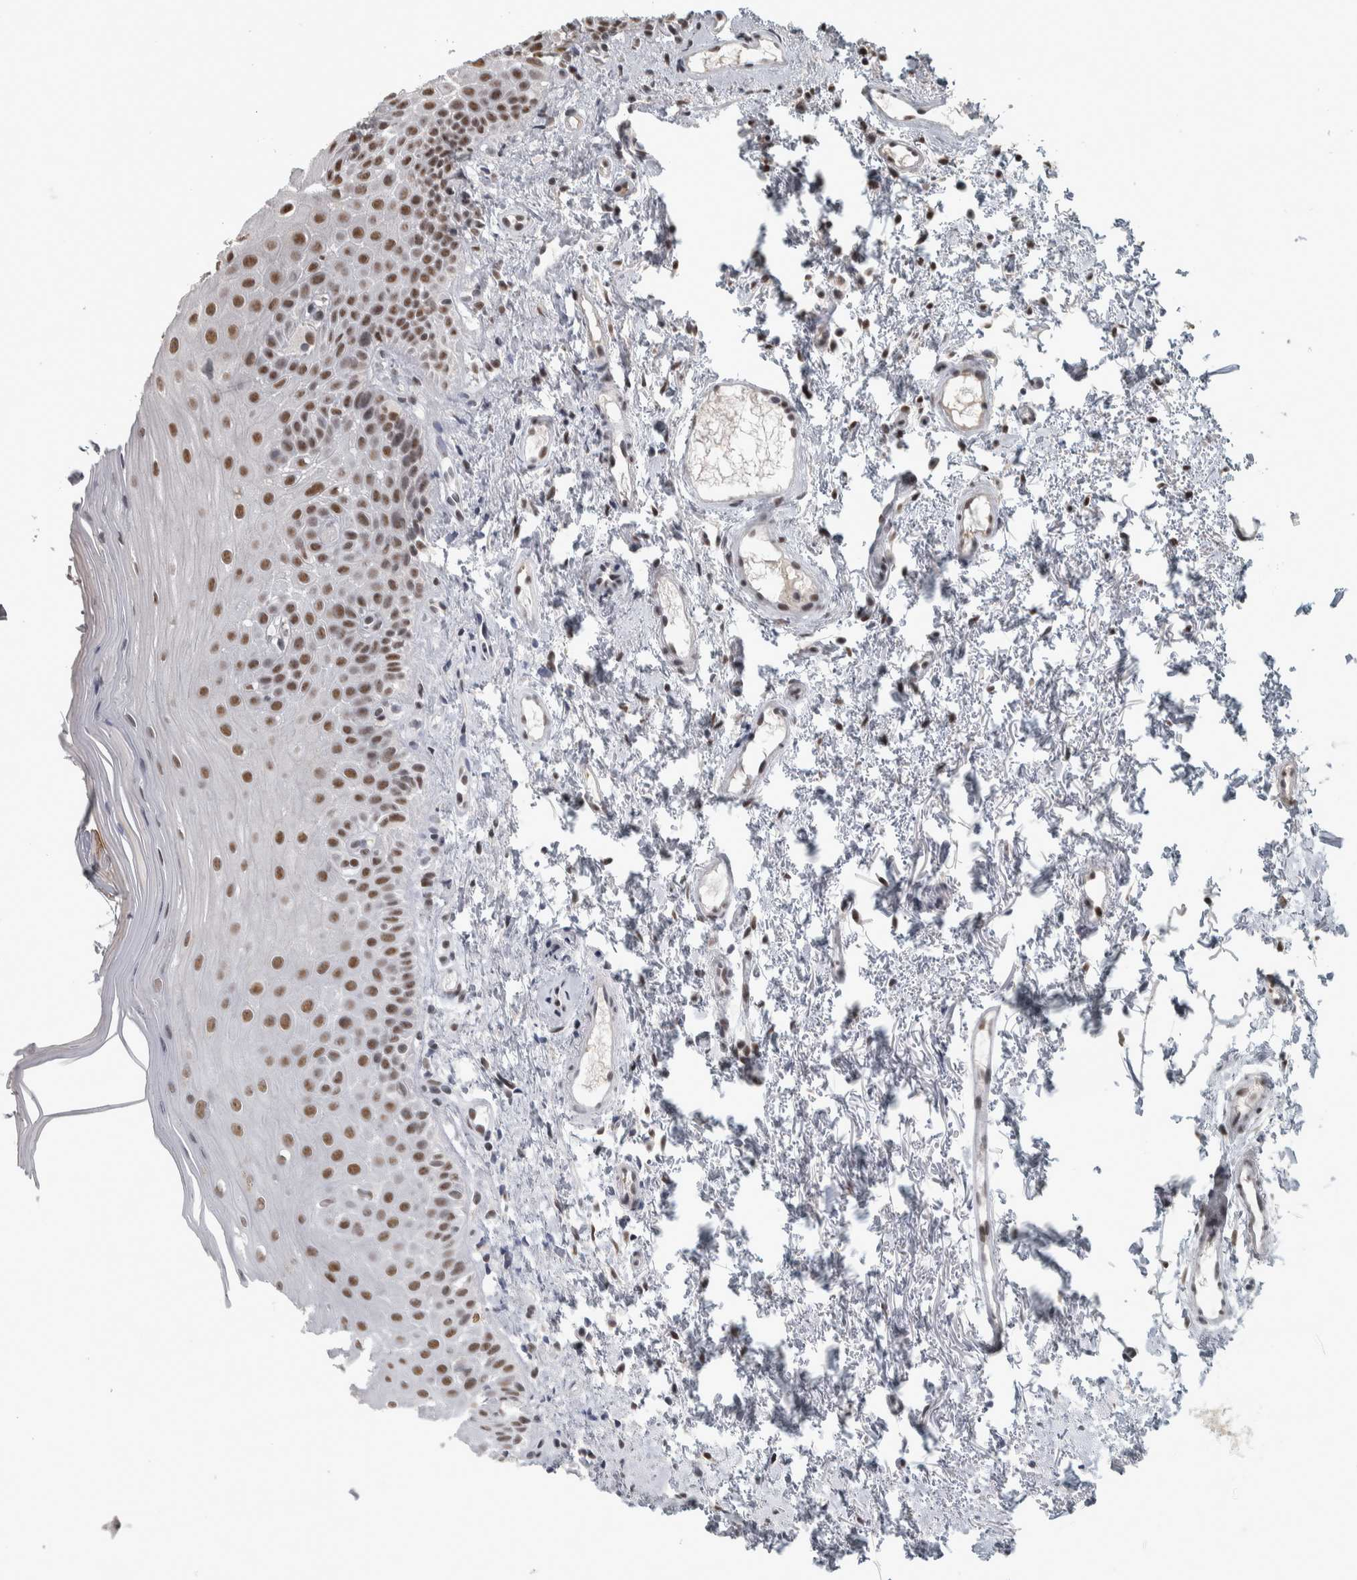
{"staining": {"intensity": "moderate", "quantity": ">75%", "location": "nuclear"}, "tissue": "oral mucosa", "cell_type": "Squamous epithelial cells", "image_type": "normal", "snomed": [{"axis": "morphology", "description": "Normal tissue, NOS"}, {"axis": "topography", "description": "Oral tissue"}], "caption": "High-power microscopy captured an immunohistochemistry (IHC) histopathology image of unremarkable oral mucosa, revealing moderate nuclear positivity in approximately >75% of squamous epithelial cells.", "gene": "DDX42", "patient": {"sex": "male", "age": 66}}